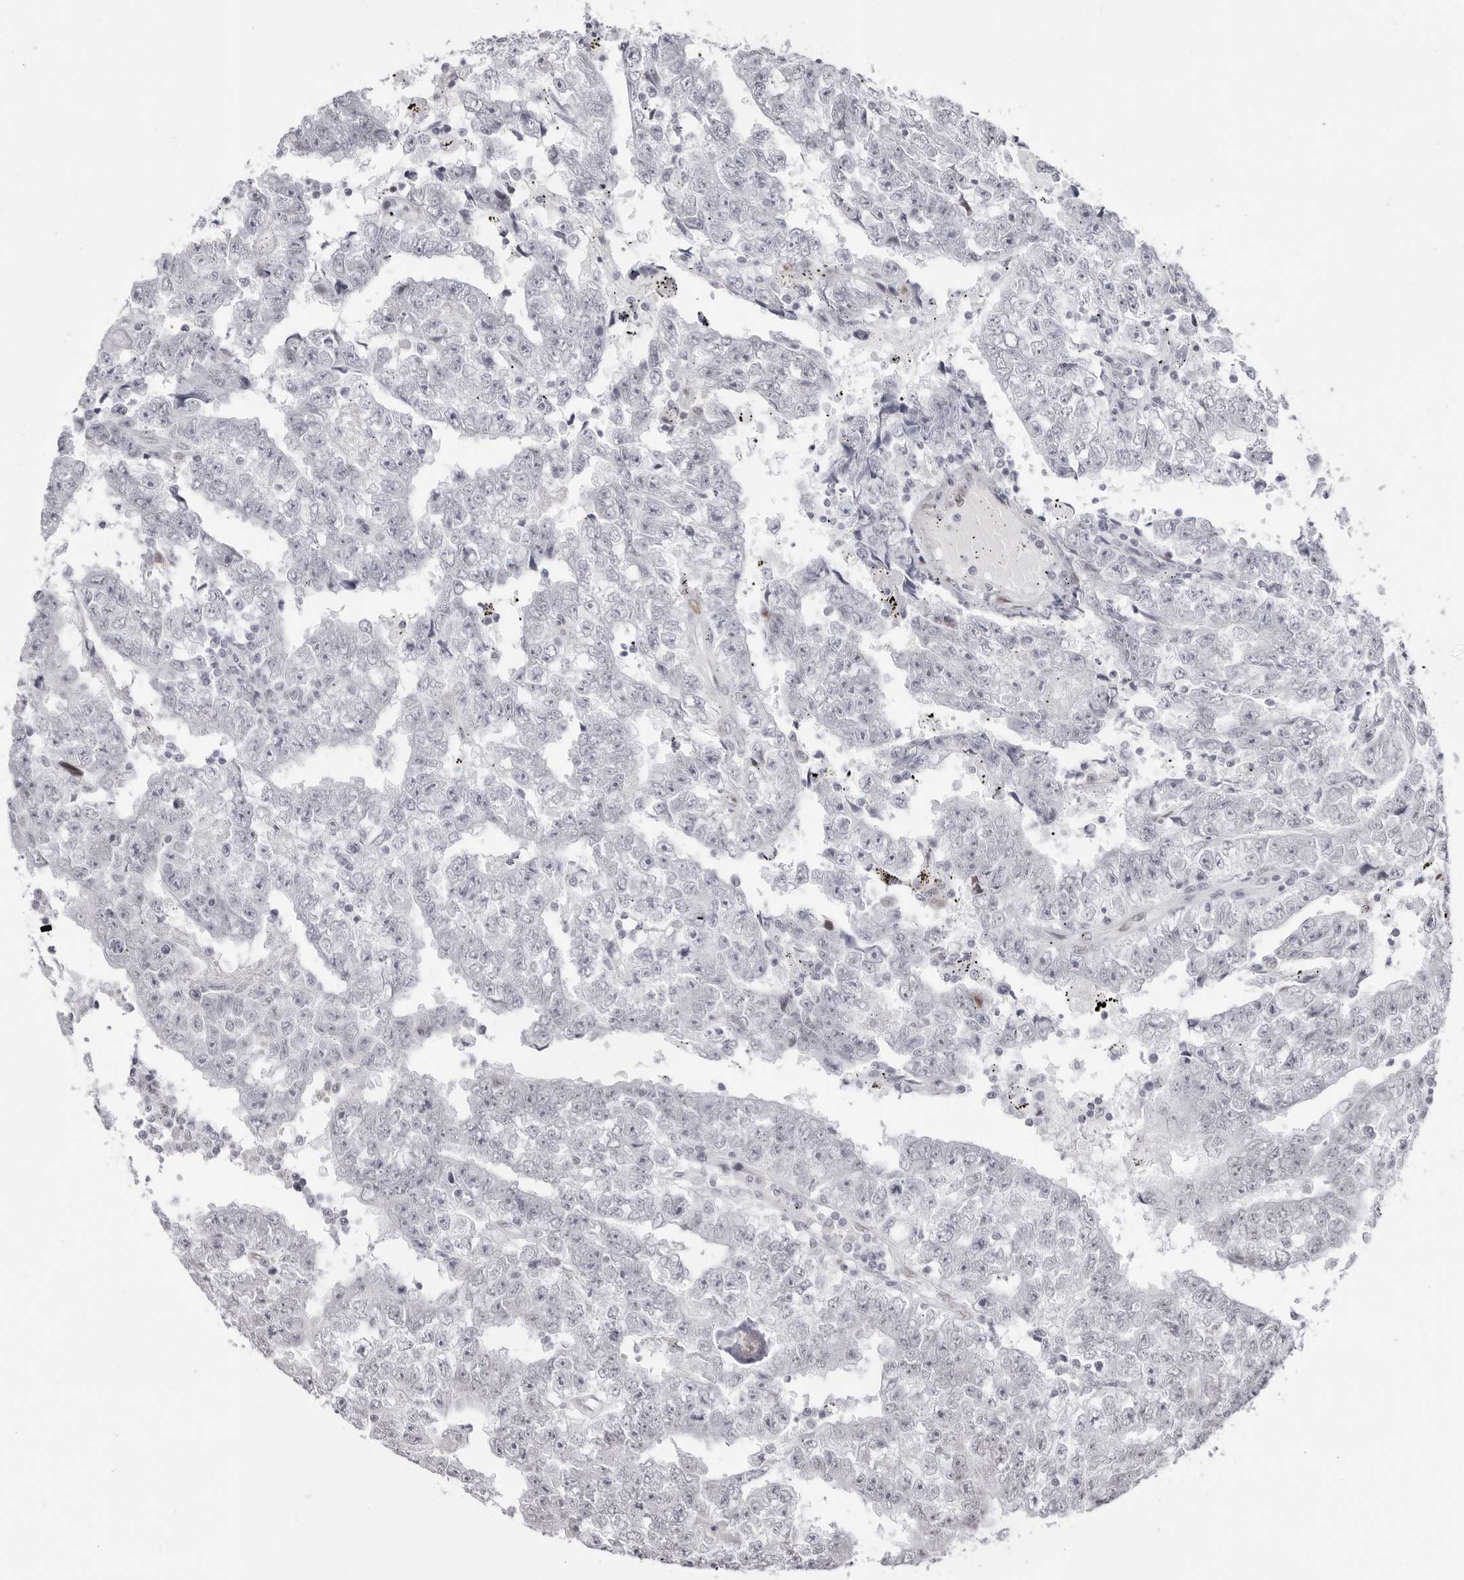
{"staining": {"intensity": "negative", "quantity": "none", "location": "none"}, "tissue": "testis cancer", "cell_type": "Tumor cells", "image_type": "cancer", "snomed": [{"axis": "morphology", "description": "Carcinoma, Embryonal, NOS"}, {"axis": "topography", "description": "Testis"}], "caption": "Testis embryonal carcinoma stained for a protein using immunohistochemistry exhibits no expression tumor cells.", "gene": "NTPCR", "patient": {"sex": "male", "age": 25}}